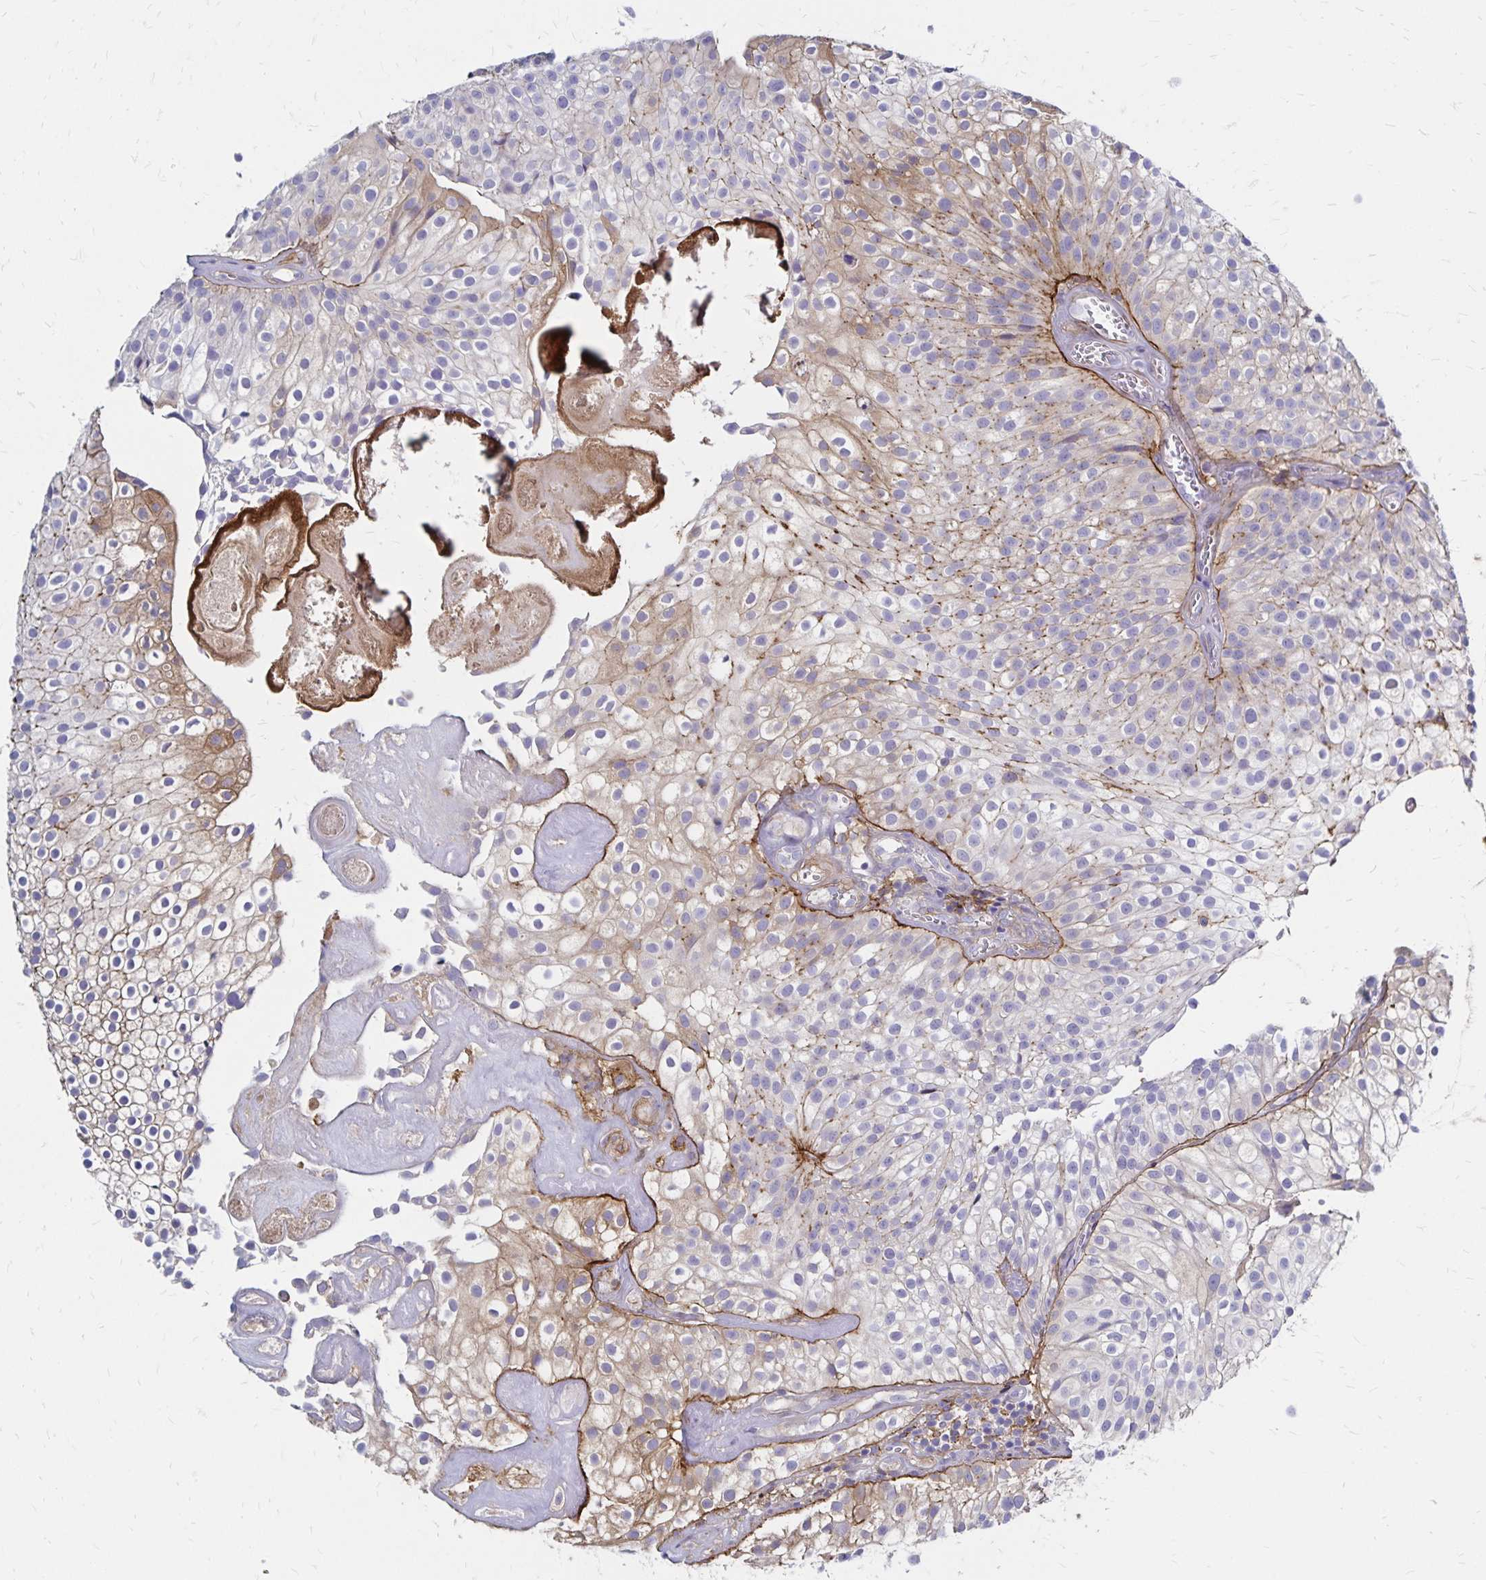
{"staining": {"intensity": "weak", "quantity": "25%-75%", "location": "cytoplasmic/membranous"}, "tissue": "urothelial cancer", "cell_type": "Tumor cells", "image_type": "cancer", "snomed": [{"axis": "morphology", "description": "Urothelial carcinoma, Low grade"}, {"axis": "topography", "description": "Urinary bladder"}], "caption": "High-magnification brightfield microscopy of low-grade urothelial carcinoma stained with DAB (brown) and counterstained with hematoxylin (blue). tumor cells exhibit weak cytoplasmic/membranous positivity is appreciated in about25%-75% of cells. (DAB = brown stain, brightfield microscopy at high magnification).", "gene": "TNS3", "patient": {"sex": "male", "age": 70}}